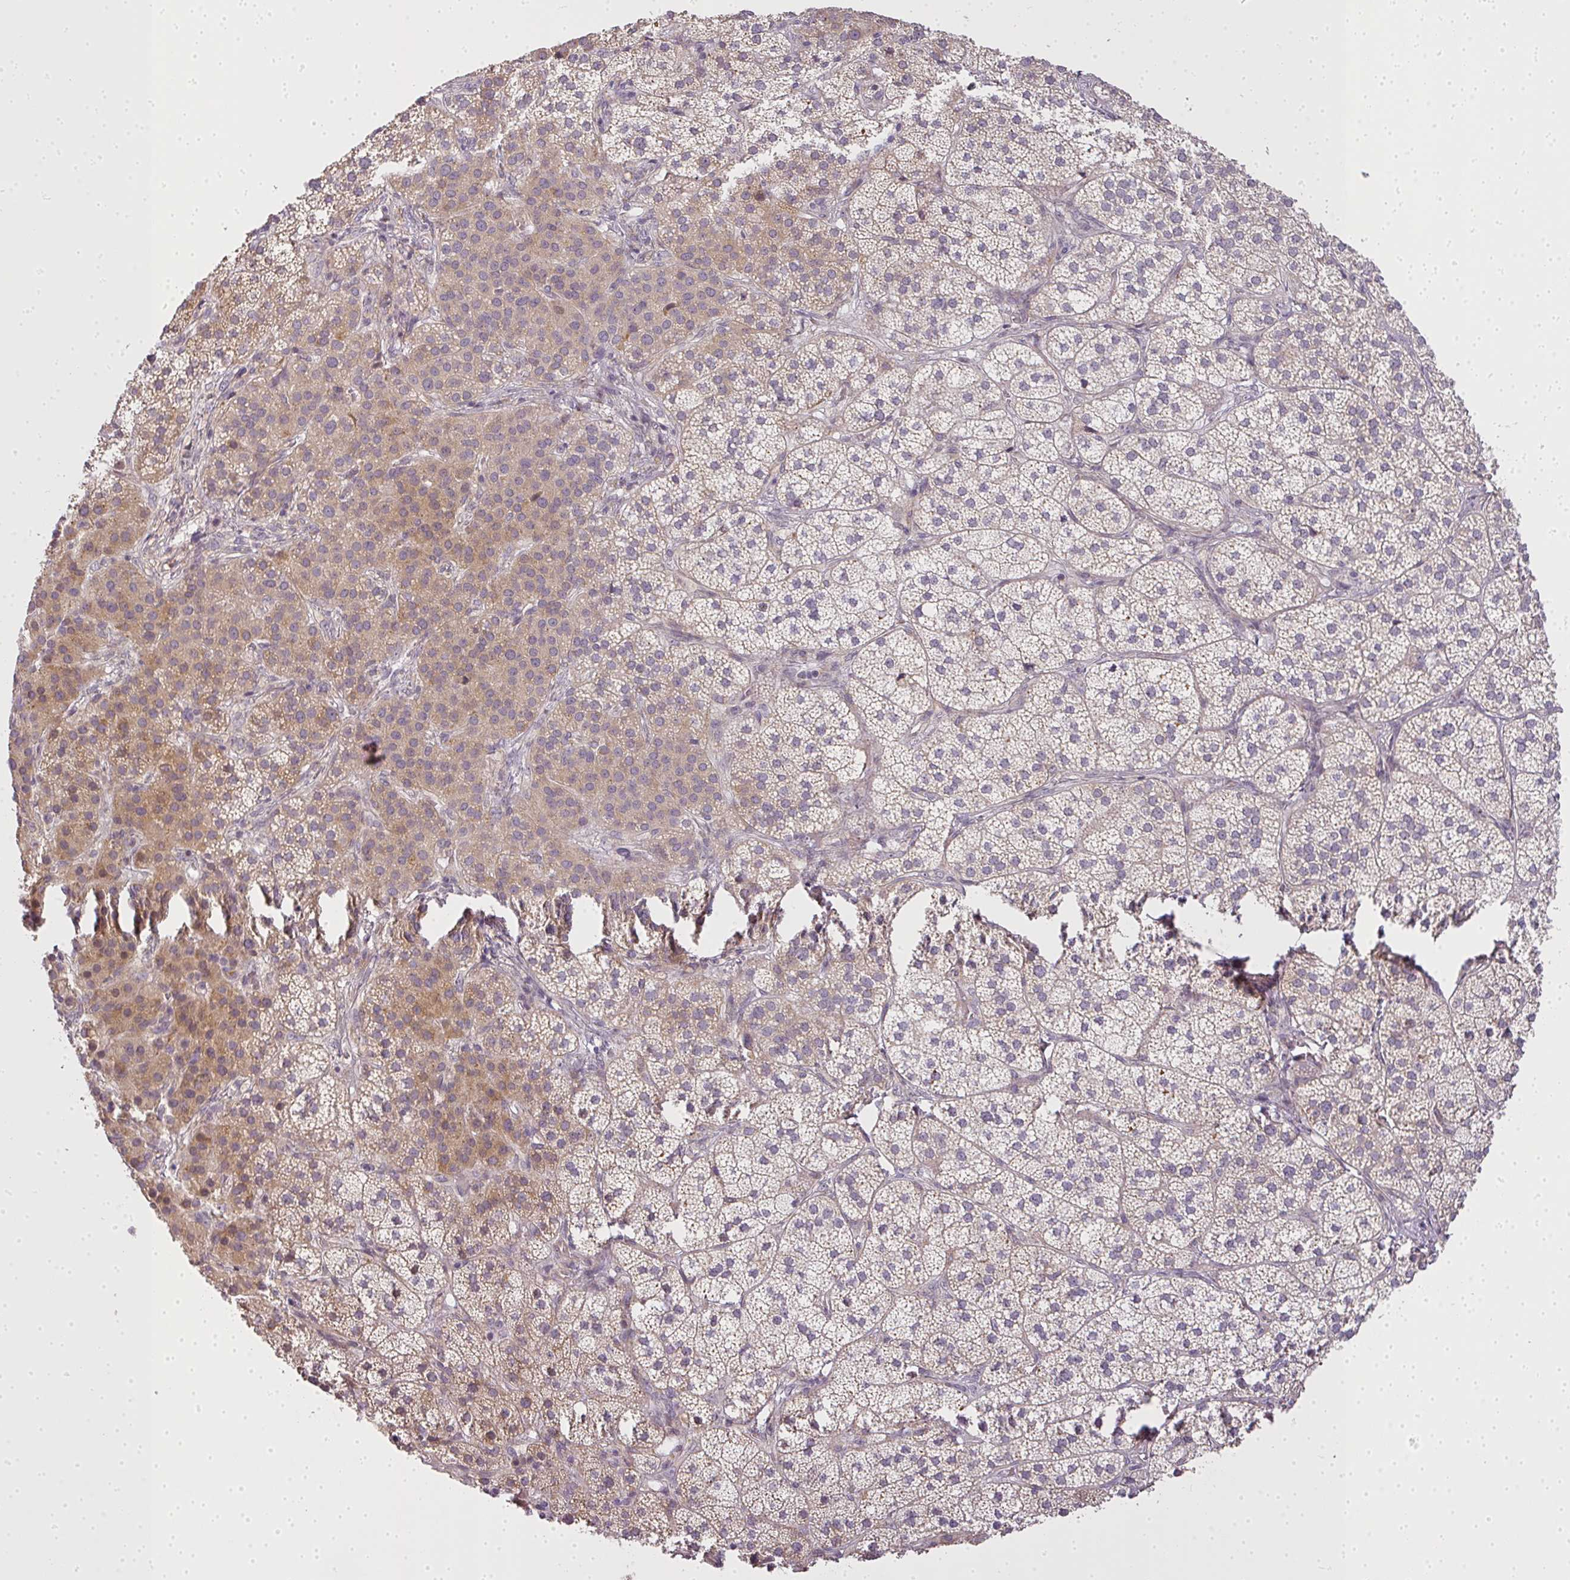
{"staining": {"intensity": "moderate", "quantity": "25%-75%", "location": "cytoplasmic/membranous"}, "tissue": "adrenal gland", "cell_type": "Glandular cells", "image_type": "normal", "snomed": [{"axis": "morphology", "description": "Normal tissue, NOS"}, {"axis": "topography", "description": "Adrenal gland"}], "caption": "DAB immunohistochemical staining of benign human adrenal gland displays moderate cytoplasmic/membranous protein staining in about 25%-75% of glandular cells.", "gene": "MED19", "patient": {"sex": "female", "age": 58}}